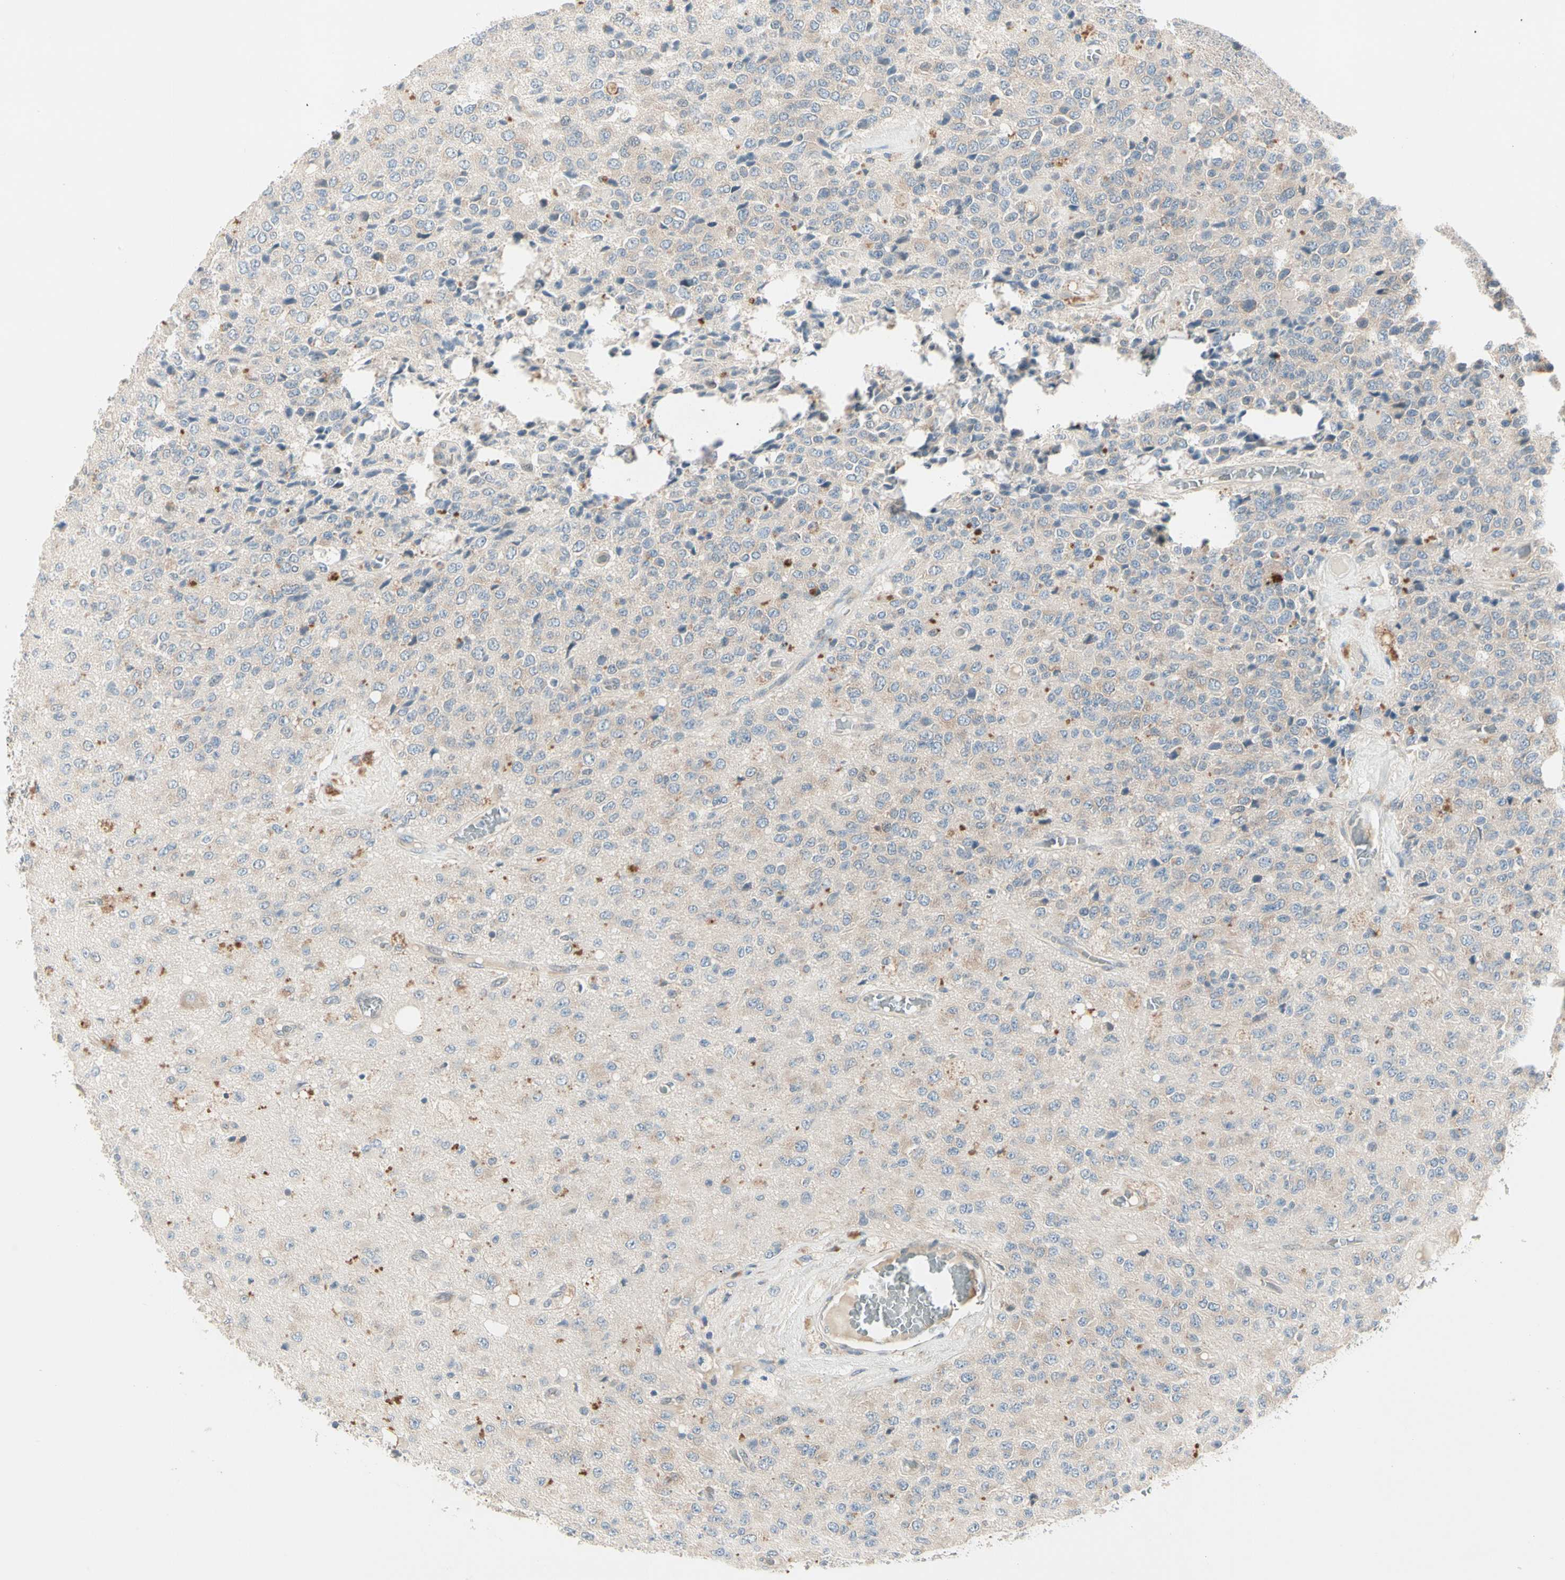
{"staining": {"intensity": "weak", "quantity": "<25%", "location": "cytoplasmic/membranous"}, "tissue": "glioma", "cell_type": "Tumor cells", "image_type": "cancer", "snomed": [{"axis": "morphology", "description": "Glioma, malignant, High grade"}, {"axis": "topography", "description": "pancreas cauda"}], "caption": "DAB (3,3'-diaminobenzidine) immunohistochemical staining of human malignant glioma (high-grade) reveals no significant expression in tumor cells.", "gene": "IL1R1", "patient": {"sex": "male", "age": 60}}